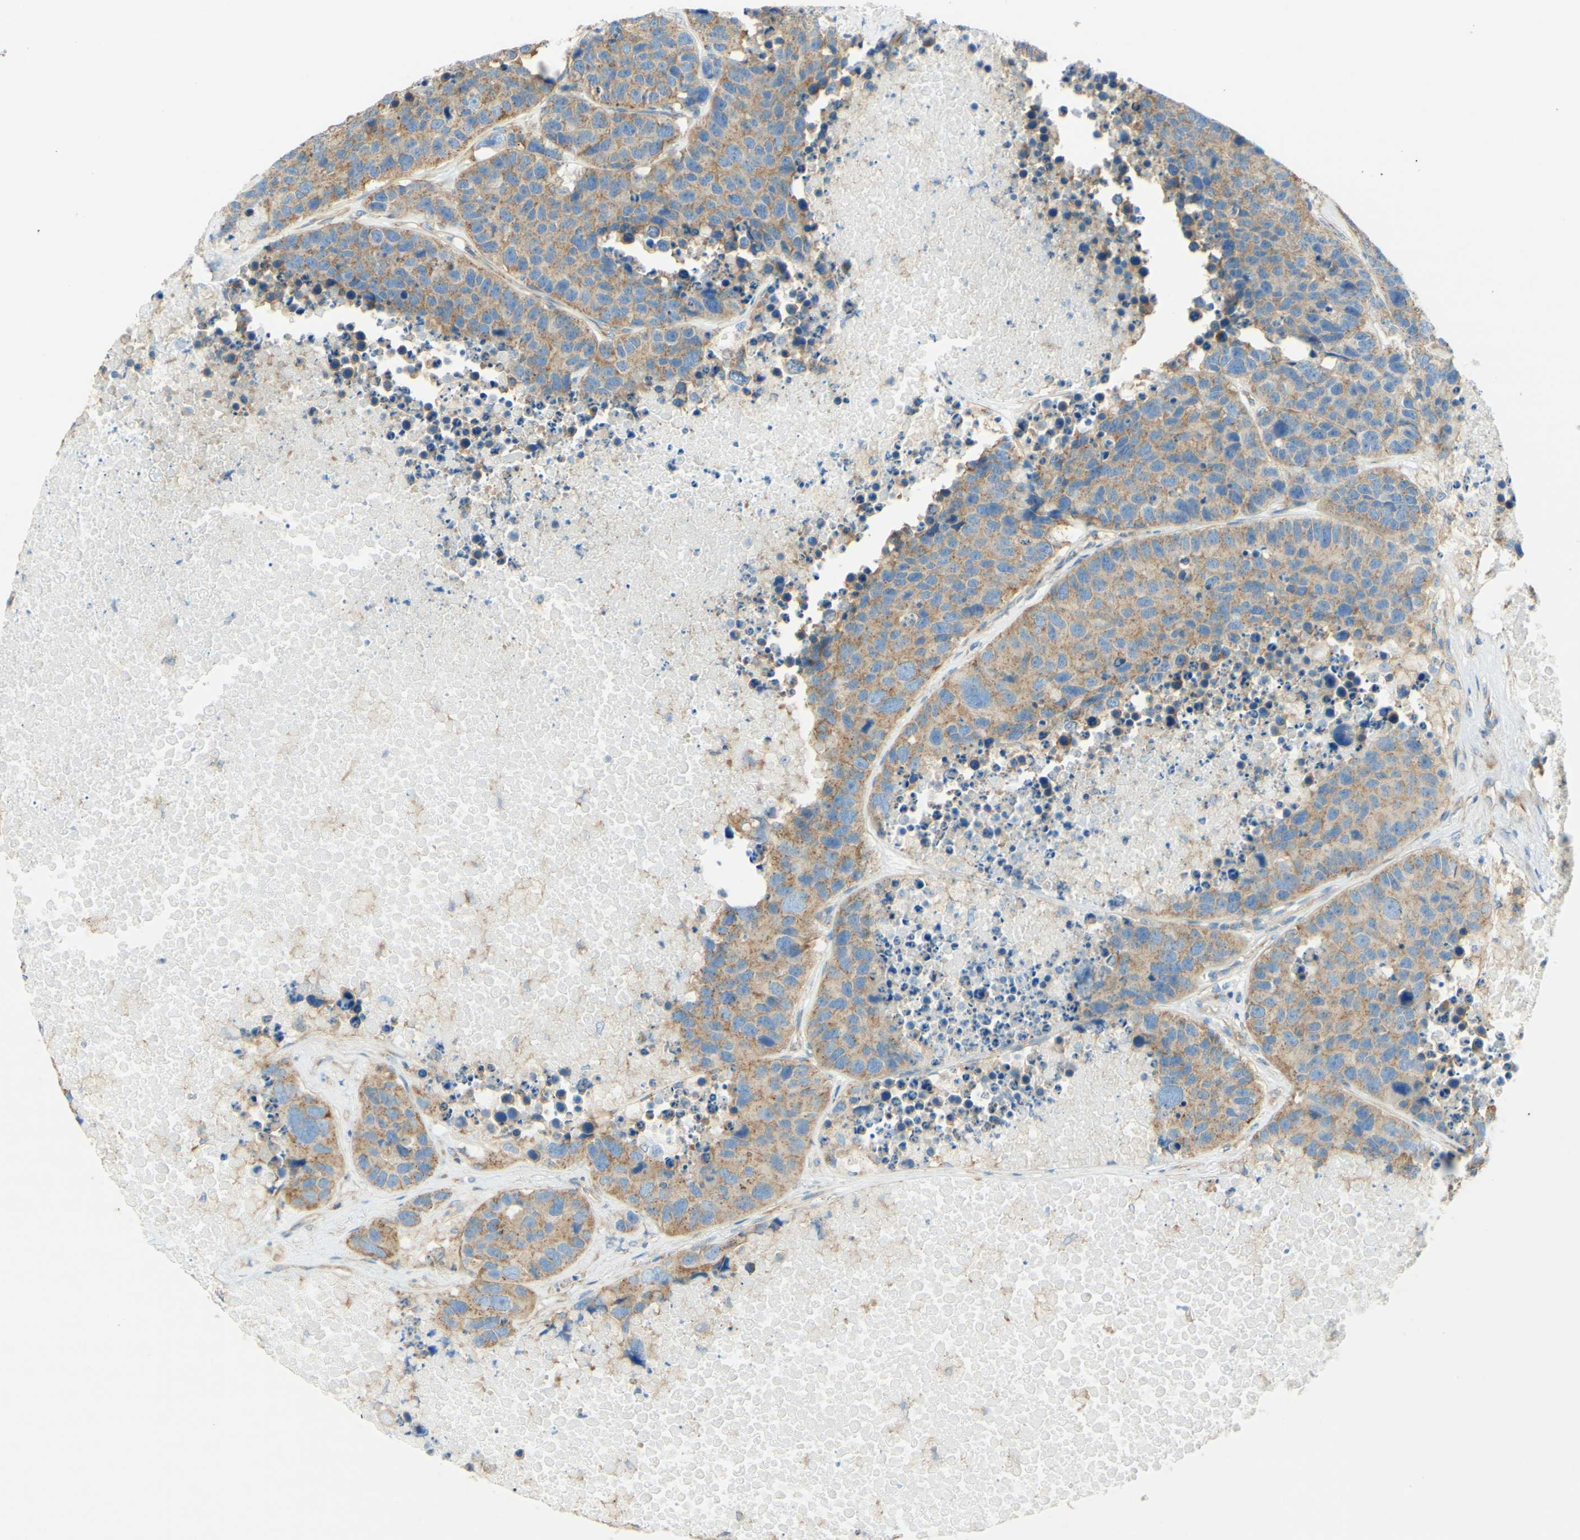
{"staining": {"intensity": "weak", "quantity": ">75%", "location": "cytoplasmic/membranous"}, "tissue": "carcinoid", "cell_type": "Tumor cells", "image_type": "cancer", "snomed": [{"axis": "morphology", "description": "Carcinoid, malignant, NOS"}, {"axis": "topography", "description": "Lung"}], "caption": "Immunohistochemical staining of malignant carcinoid exhibits weak cytoplasmic/membranous protein staining in approximately >75% of tumor cells.", "gene": "CLTC", "patient": {"sex": "male", "age": 60}}